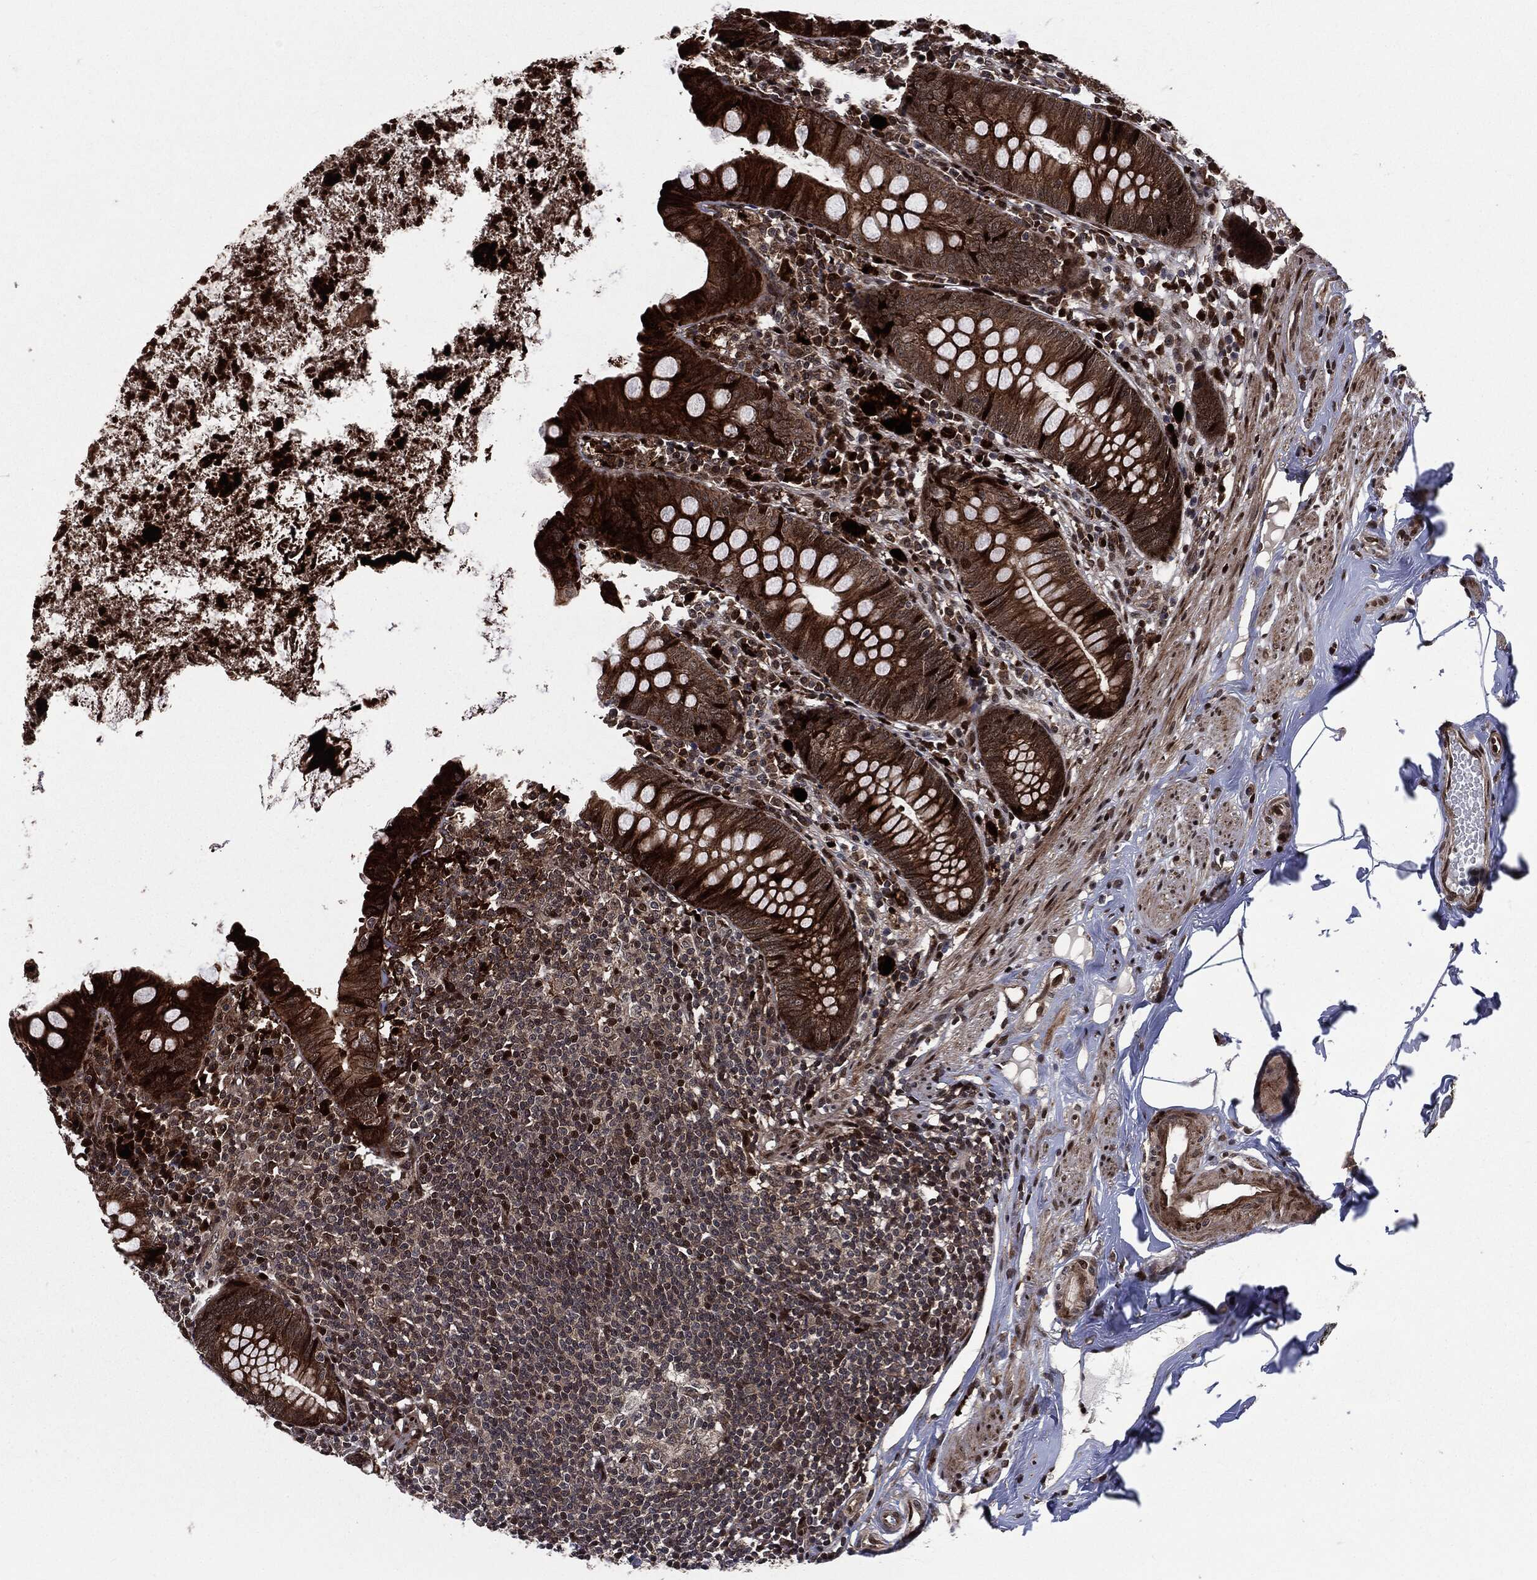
{"staining": {"intensity": "strong", "quantity": ">75%", "location": "cytoplasmic/membranous,nuclear"}, "tissue": "appendix", "cell_type": "Glandular cells", "image_type": "normal", "snomed": [{"axis": "morphology", "description": "Normal tissue, NOS"}, {"axis": "topography", "description": "Appendix"}], "caption": "Brown immunohistochemical staining in benign appendix reveals strong cytoplasmic/membranous,nuclear positivity in about >75% of glandular cells.", "gene": "SMAD4", "patient": {"sex": "female", "age": 82}}